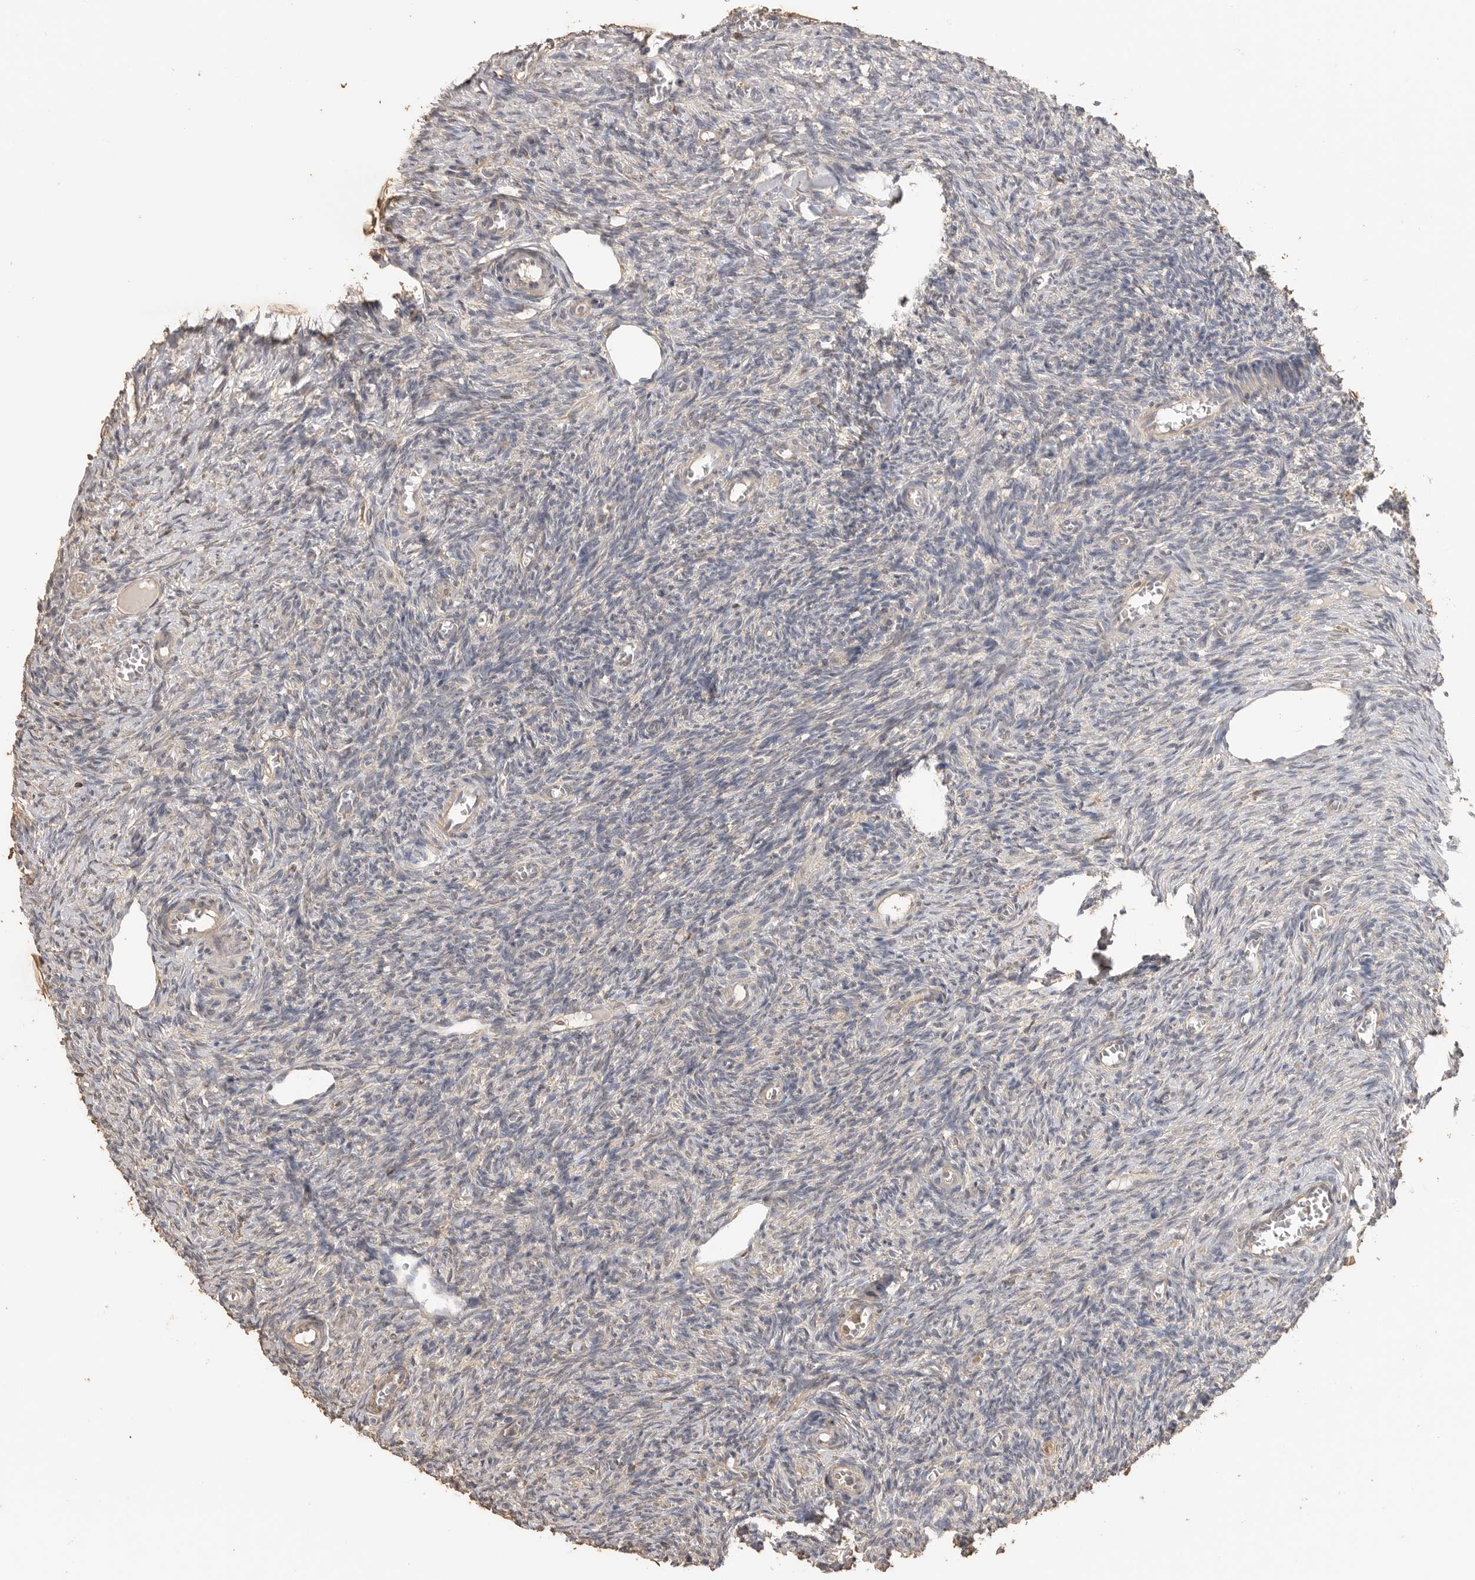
{"staining": {"intensity": "weak", "quantity": ">75%", "location": "cytoplasmic/membranous"}, "tissue": "ovary", "cell_type": "Follicle cells", "image_type": "normal", "snomed": [{"axis": "morphology", "description": "Normal tissue, NOS"}, {"axis": "topography", "description": "Ovary"}], "caption": "Immunohistochemistry staining of benign ovary, which exhibits low levels of weak cytoplasmic/membranous staining in approximately >75% of follicle cells indicating weak cytoplasmic/membranous protein expression. The staining was performed using DAB (3,3'-diaminobenzidine) (brown) for protein detection and nuclei were counterstained in hematoxylin (blue).", "gene": "MAP2K1", "patient": {"sex": "female", "age": 27}}